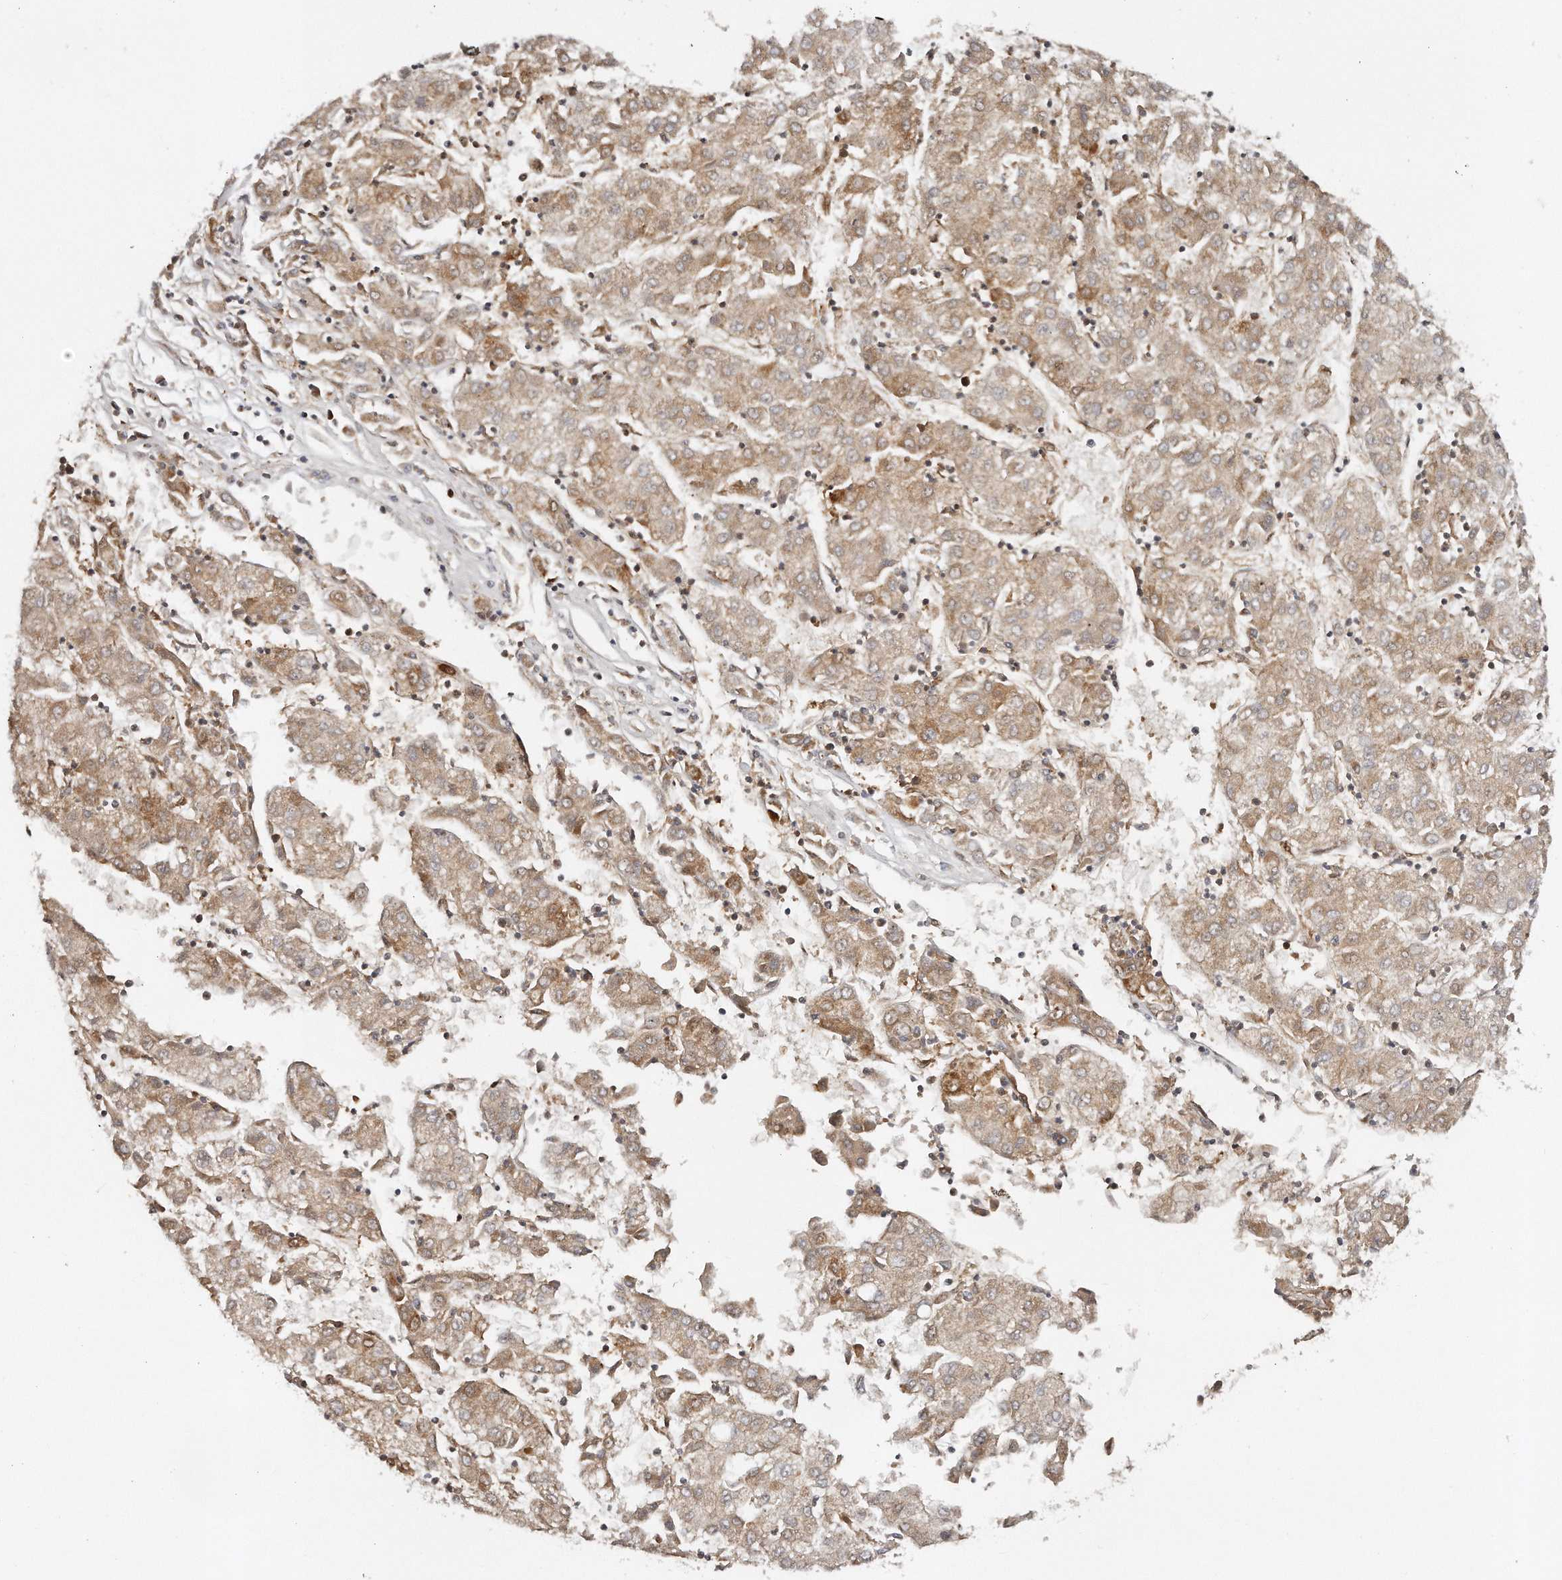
{"staining": {"intensity": "weak", "quantity": ">75%", "location": "cytoplasmic/membranous"}, "tissue": "liver cancer", "cell_type": "Tumor cells", "image_type": "cancer", "snomed": [{"axis": "morphology", "description": "Carcinoma, Hepatocellular, NOS"}, {"axis": "topography", "description": "Liver"}], "caption": "About >75% of tumor cells in liver hepatocellular carcinoma display weak cytoplasmic/membranous protein positivity as visualized by brown immunohistochemical staining.", "gene": "GBP4", "patient": {"sex": "male", "age": 72}}